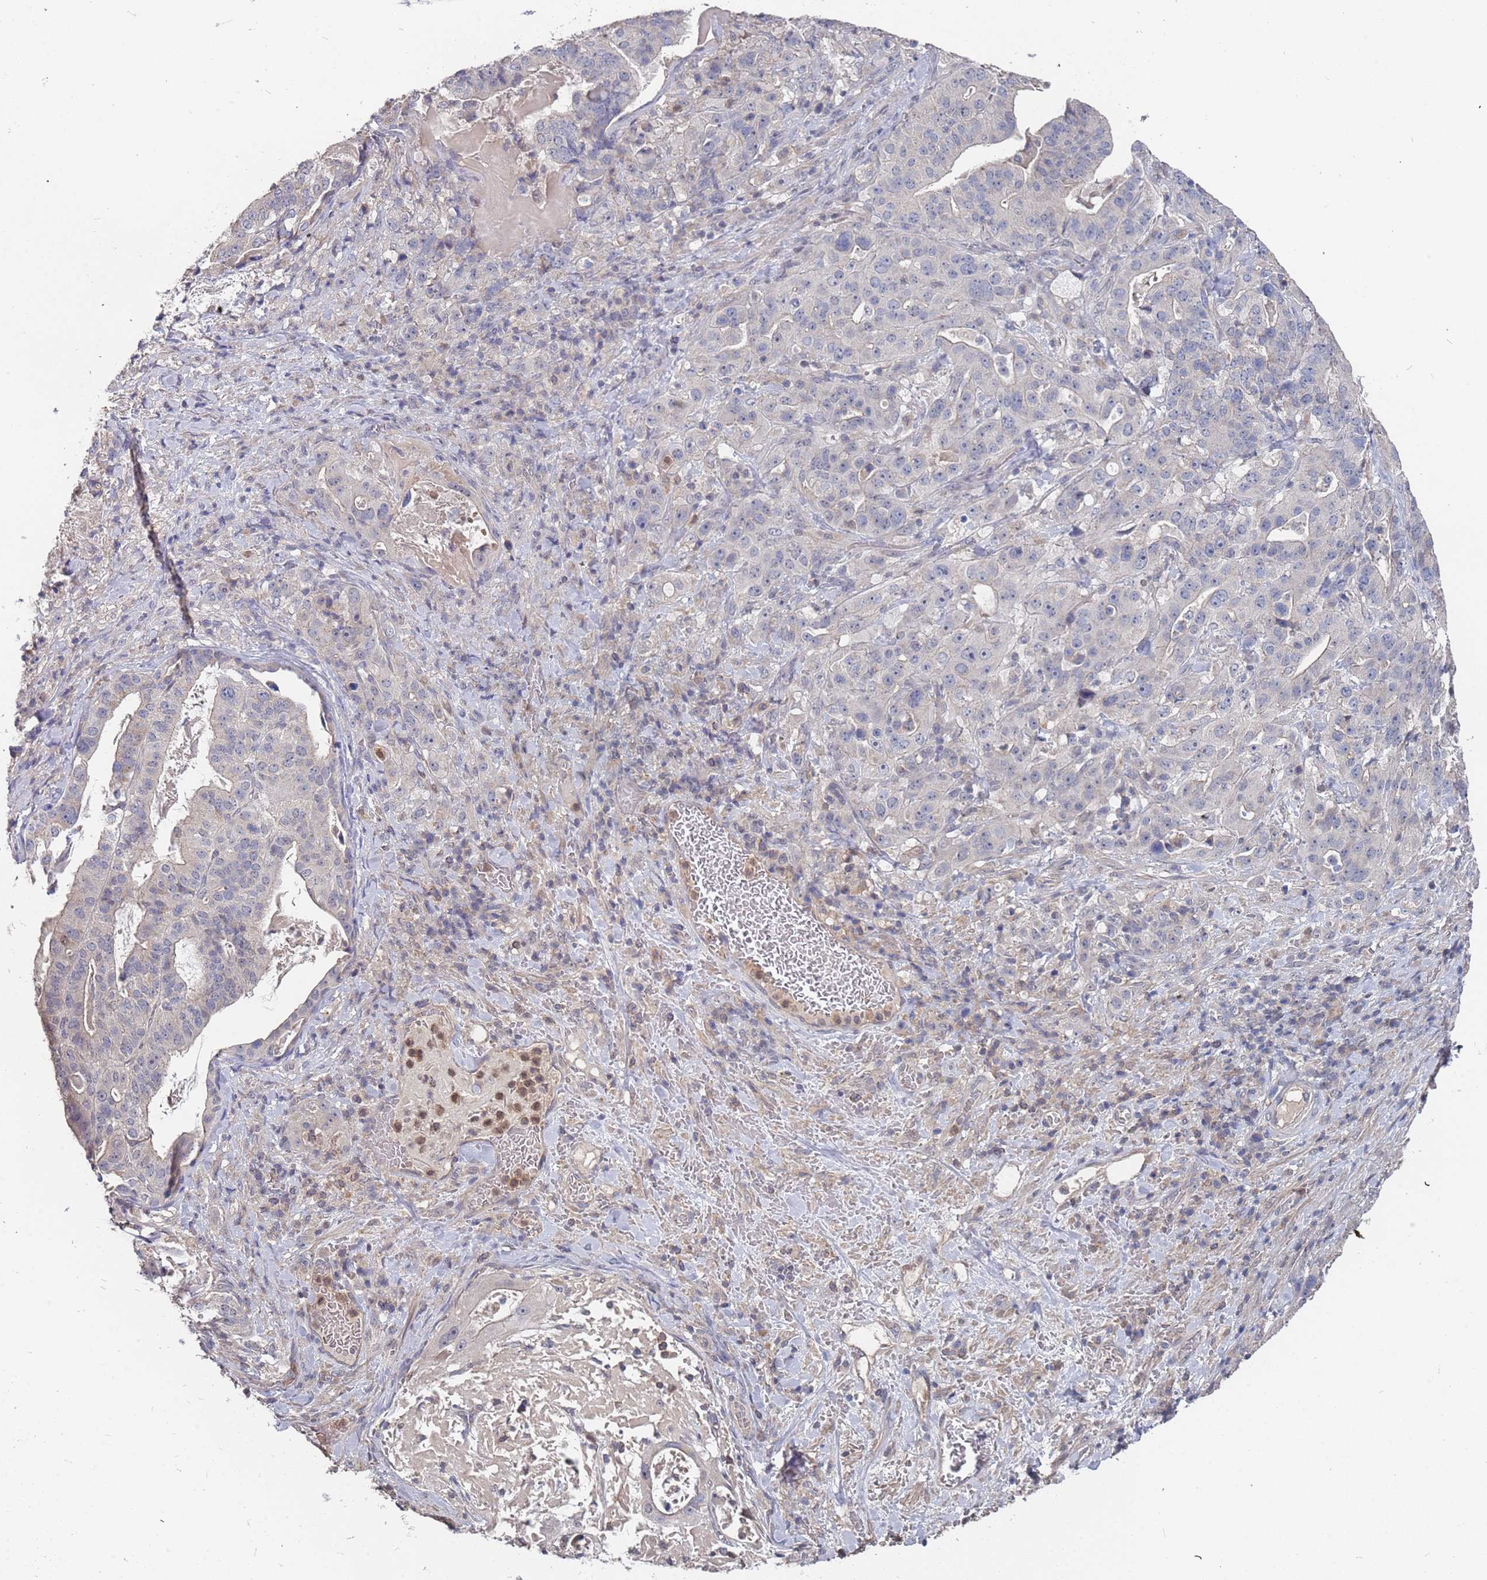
{"staining": {"intensity": "negative", "quantity": "none", "location": "none"}, "tissue": "stomach cancer", "cell_type": "Tumor cells", "image_type": "cancer", "snomed": [{"axis": "morphology", "description": "Adenocarcinoma, NOS"}, {"axis": "topography", "description": "Stomach"}], "caption": "The immunohistochemistry (IHC) micrograph has no significant positivity in tumor cells of stomach cancer tissue.", "gene": "TCEANC2", "patient": {"sex": "male", "age": 48}}